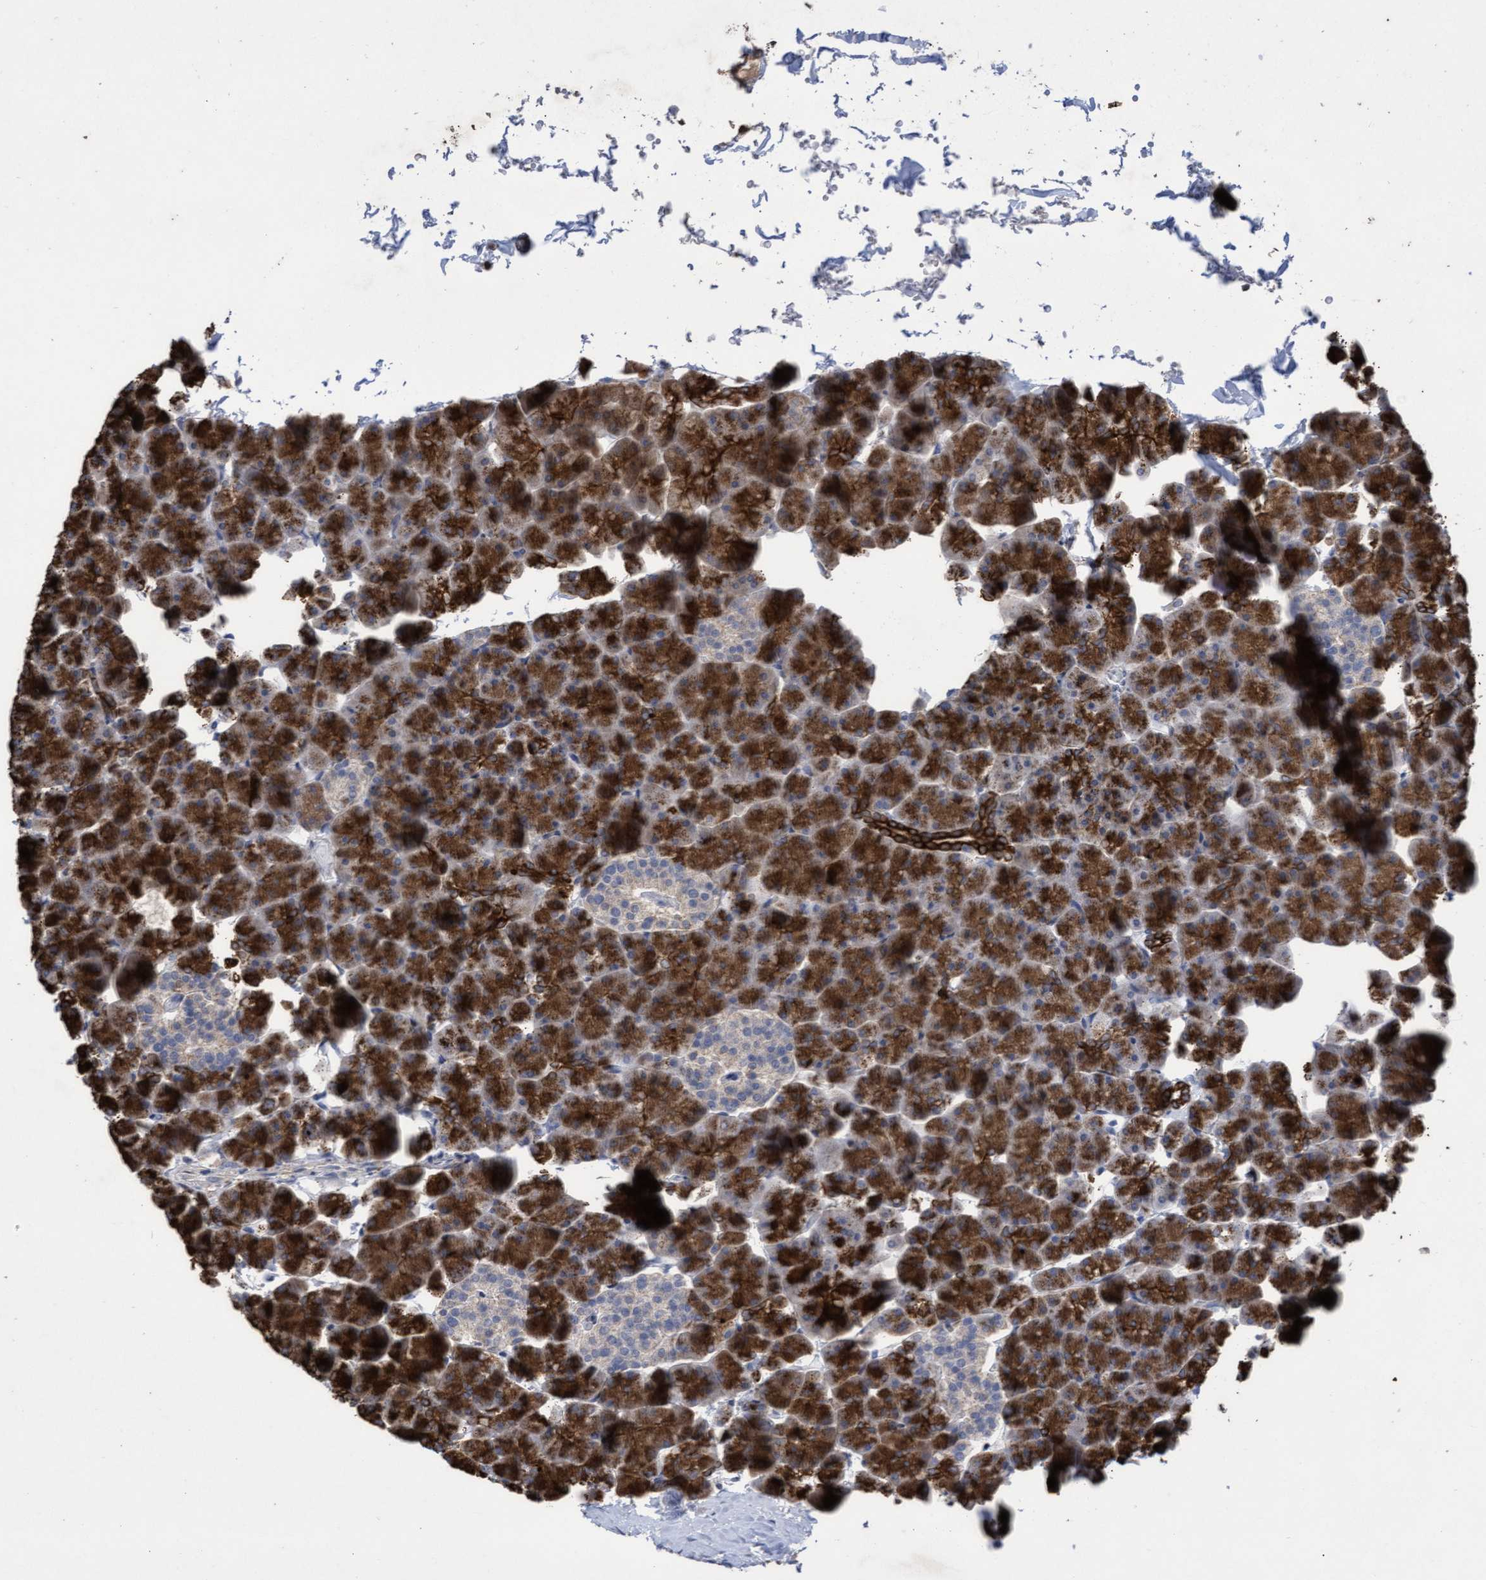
{"staining": {"intensity": "strong", "quantity": ">75%", "location": "cytoplasmic/membranous"}, "tissue": "pancreas", "cell_type": "Exocrine glandular cells", "image_type": "normal", "snomed": [{"axis": "morphology", "description": "Normal tissue, NOS"}, {"axis": "topography", "description": "Pancreas"}], "caption": "Normal pancreas was stained to show a protein in brown. There is high levels of strong cytoplasmic/membranous expression in about >75% of exocrine glandular cells.", "gene": "KRT24", "patient": {"sex": "male", "age": 35}}